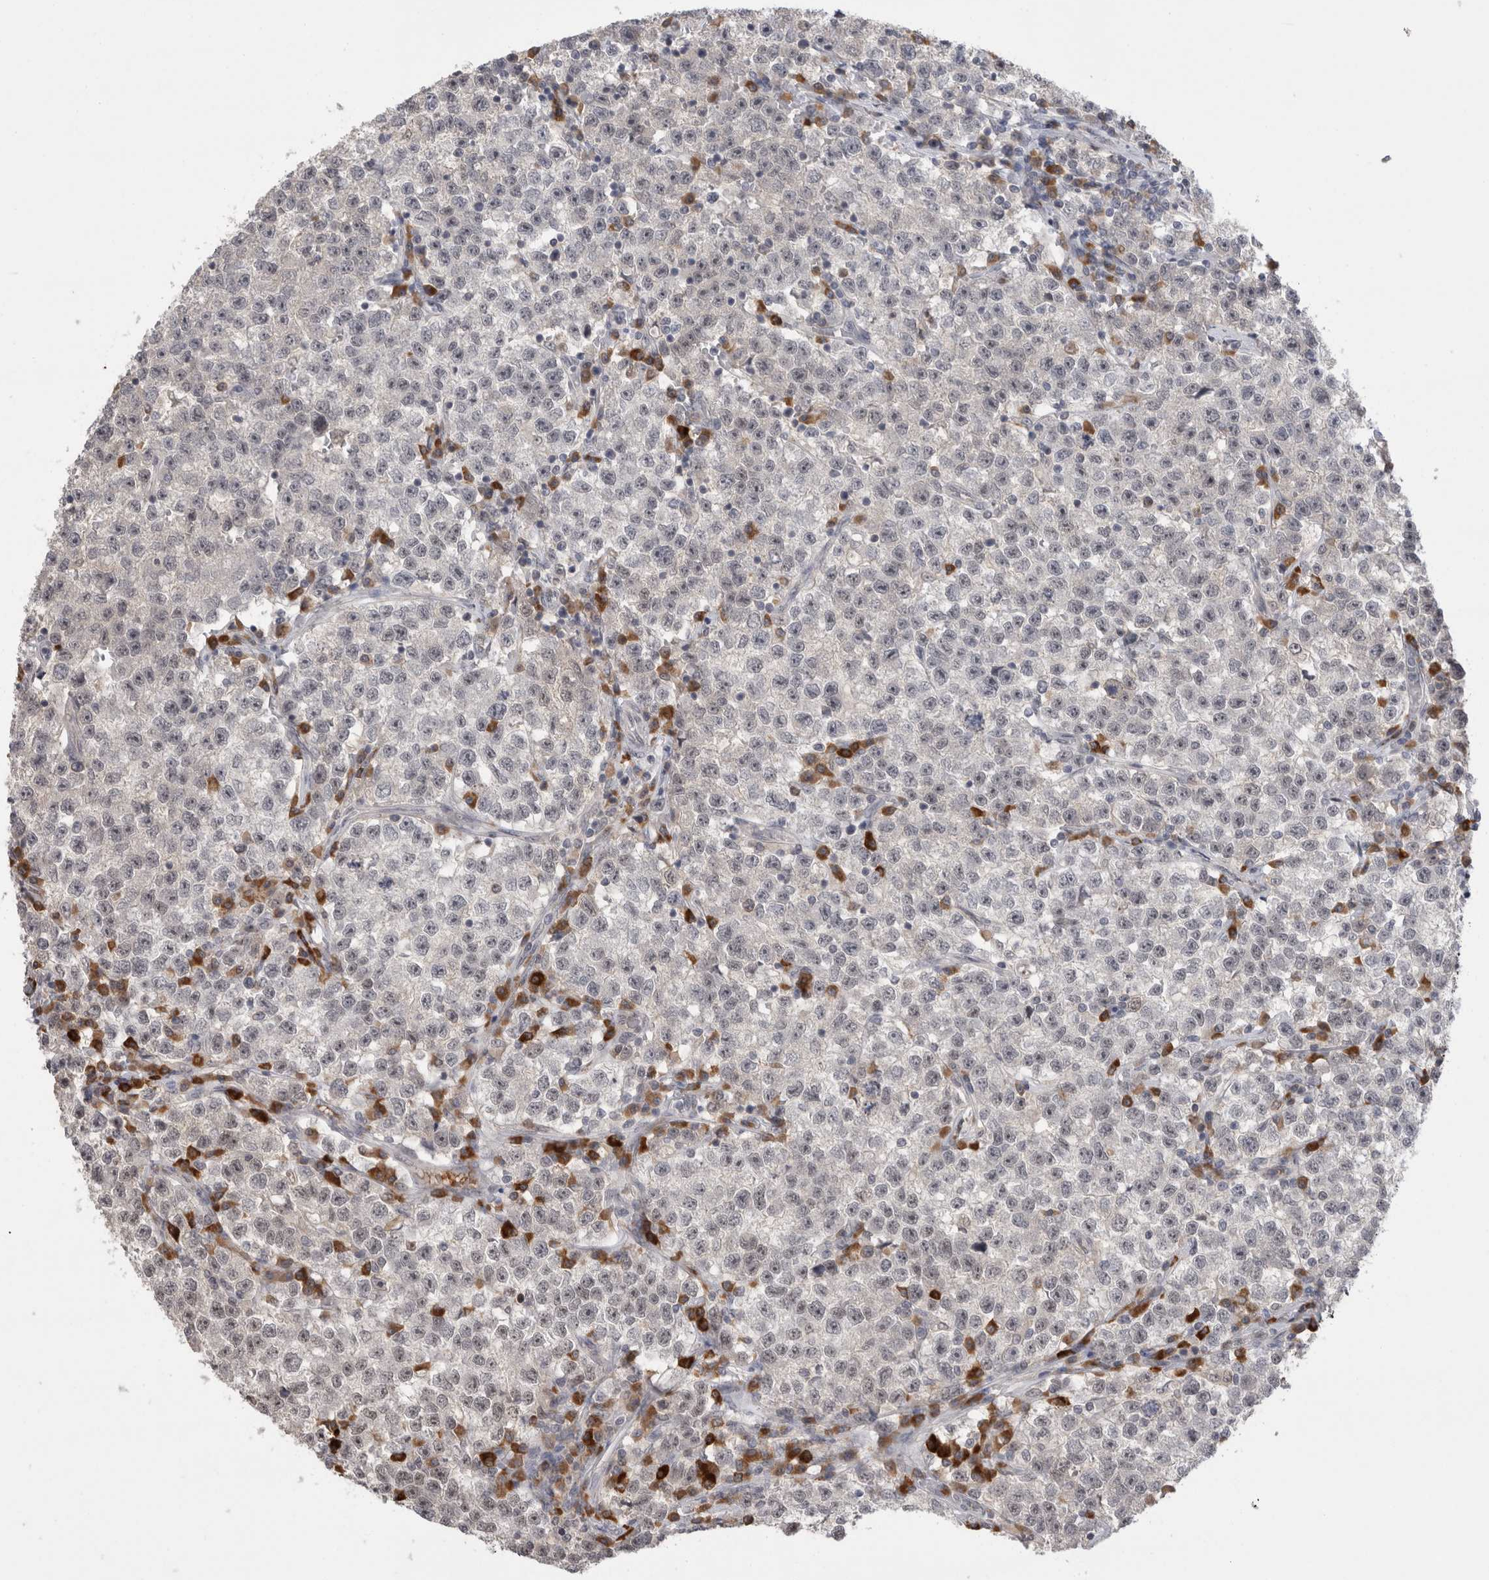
{"staining": {"intensity": "strong", "quantity": "25%-75%", "location": "nuclear"}, "tissue": "testis cancer", "cell_type": "Tumor cells", "image_type": "cancer", "snomed": [{"axis": "morphology", "description": "Seminoma, NOS"}, {"axis": "topography", "description": "Testis"}], "caption": "Tumor cells demonstrate high levels of strong nuclear expression in approximately 25%-75% of cells in human testis seminoma.", "gene": "ZNF24", "patient": {"sex": "male", "age": 22}}